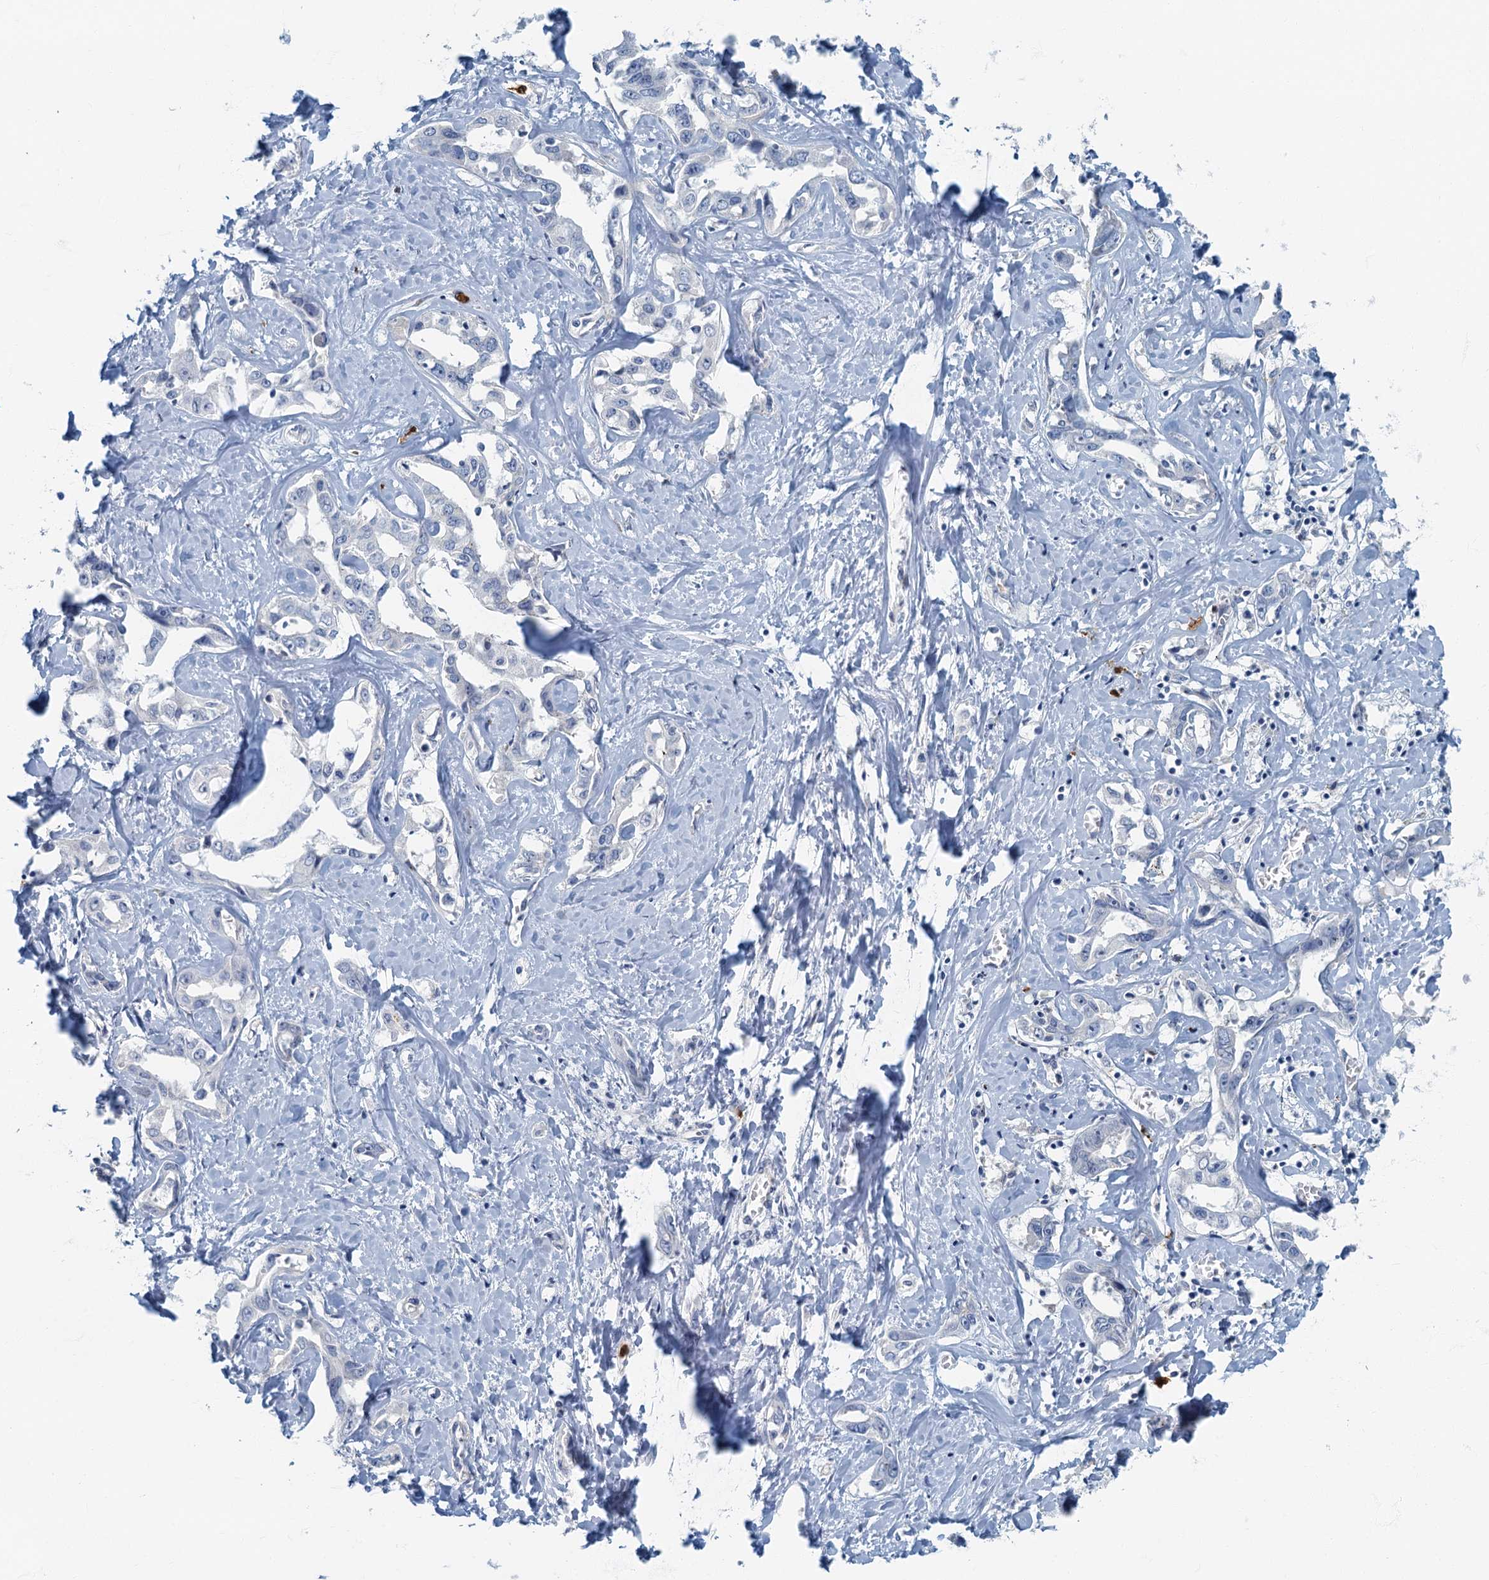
{"staining": {"intensity": "negative", "quantity": "none", "location": "none"}, "tissue": "liver cancer", "cell_type": "Tumor cells", "image_type": "cancer", "snomed": [{"axis": "morphology", "description": "Cholangiocarcinoma"}, {"axis": "topography", "description": "Liver"}], "caption": "This is an immunohistochemistry (IHC) photomicrograph of human liver cholangiocarcinoma. There is no expression in tumor cells.", "gene": "ANKDD1A", "patient": {"sex": "male", "age": 59}}